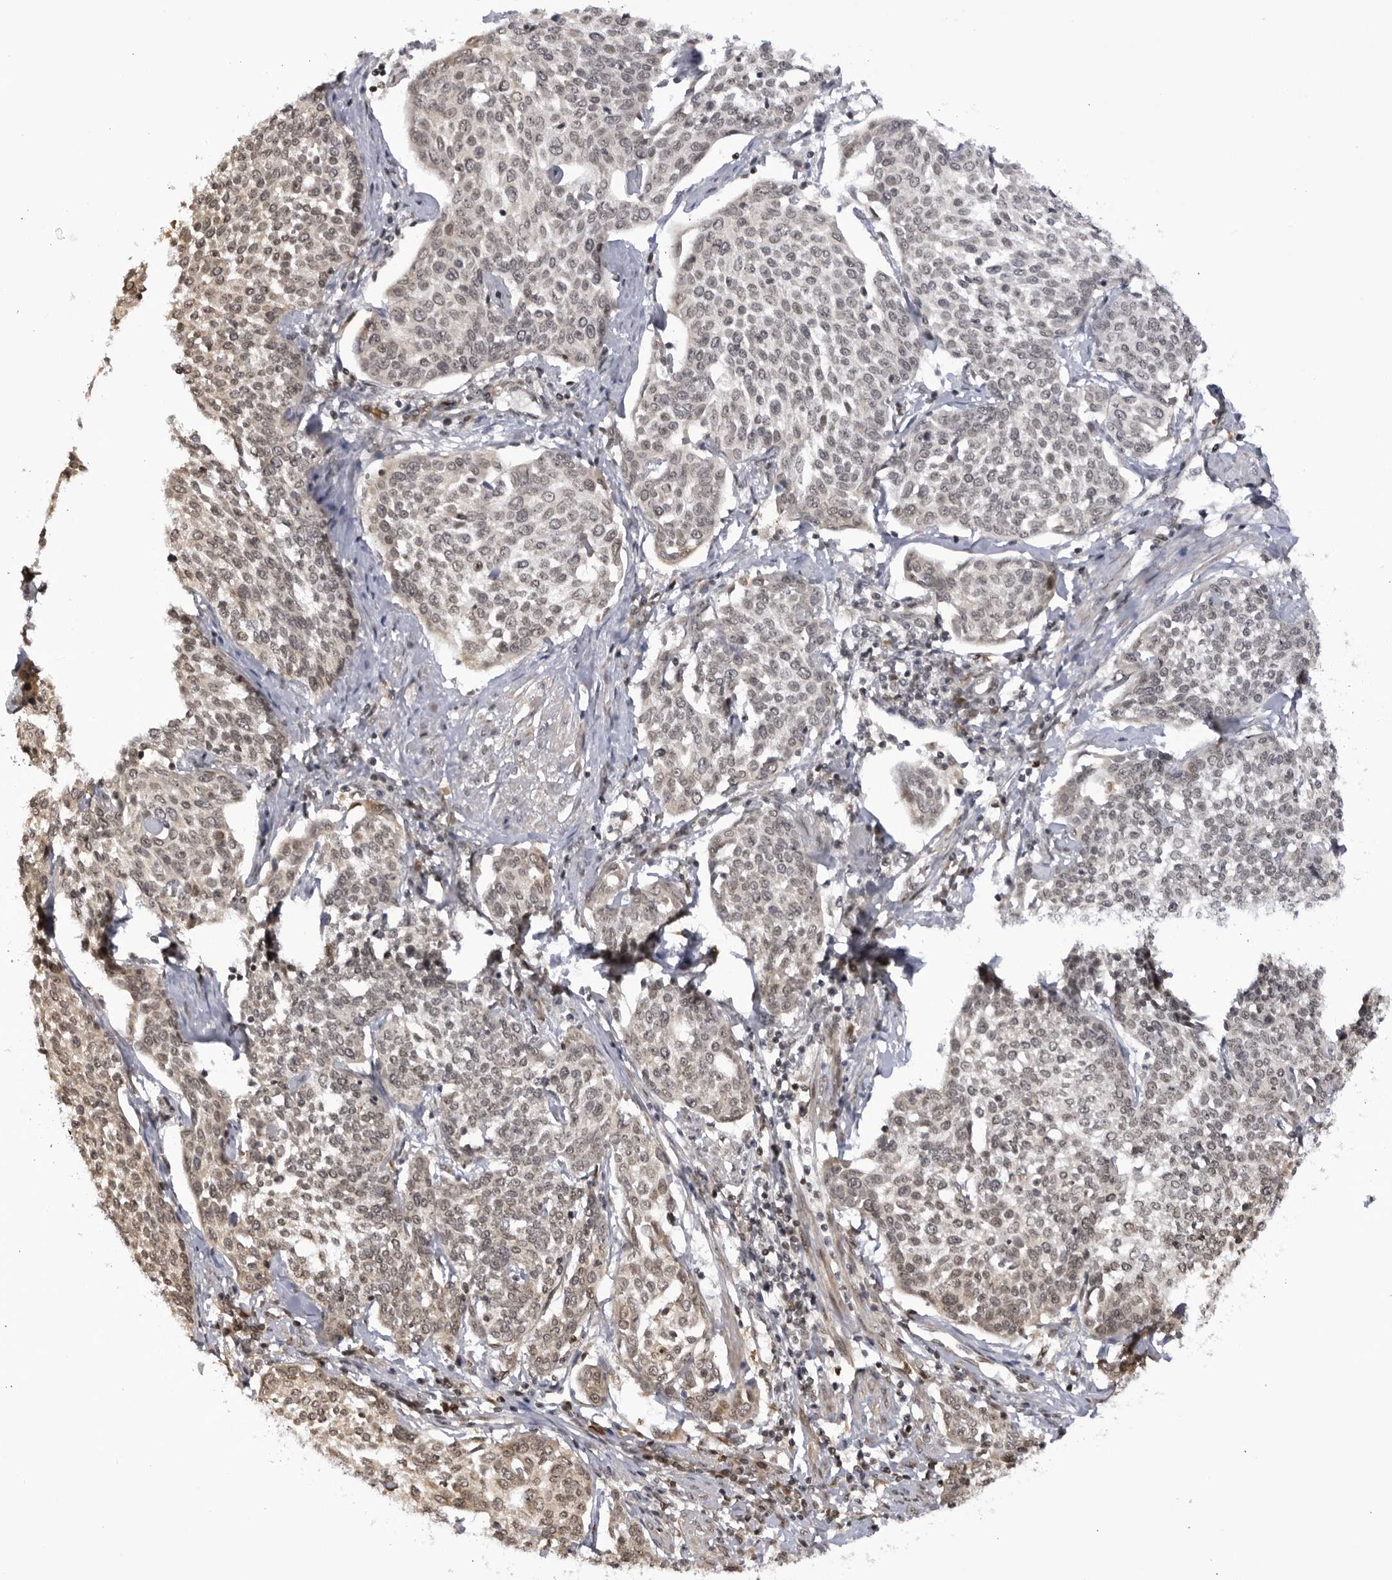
{"staining": {"intensity": "weak", "quantity": "<25%", "location": "nuclear"}, "tissue": "cervical cancer", "cell_type": "Tumor cells", "image_type": "cancer", "snomed": [{"axis": "morphology", "description": "Squamous cell carcinoma, NOS"}, {"axis": "topography", "description": "Cervix"}], "caption": "Immunohistochemistry histopathology image of neoplastic tissue: cervical squamous cell carcinoma stained with DAB displays no significant protein positivity in tumor cells.", "gene": "RASGEF1C", "patient": {"sex": "female", "age": 34}}